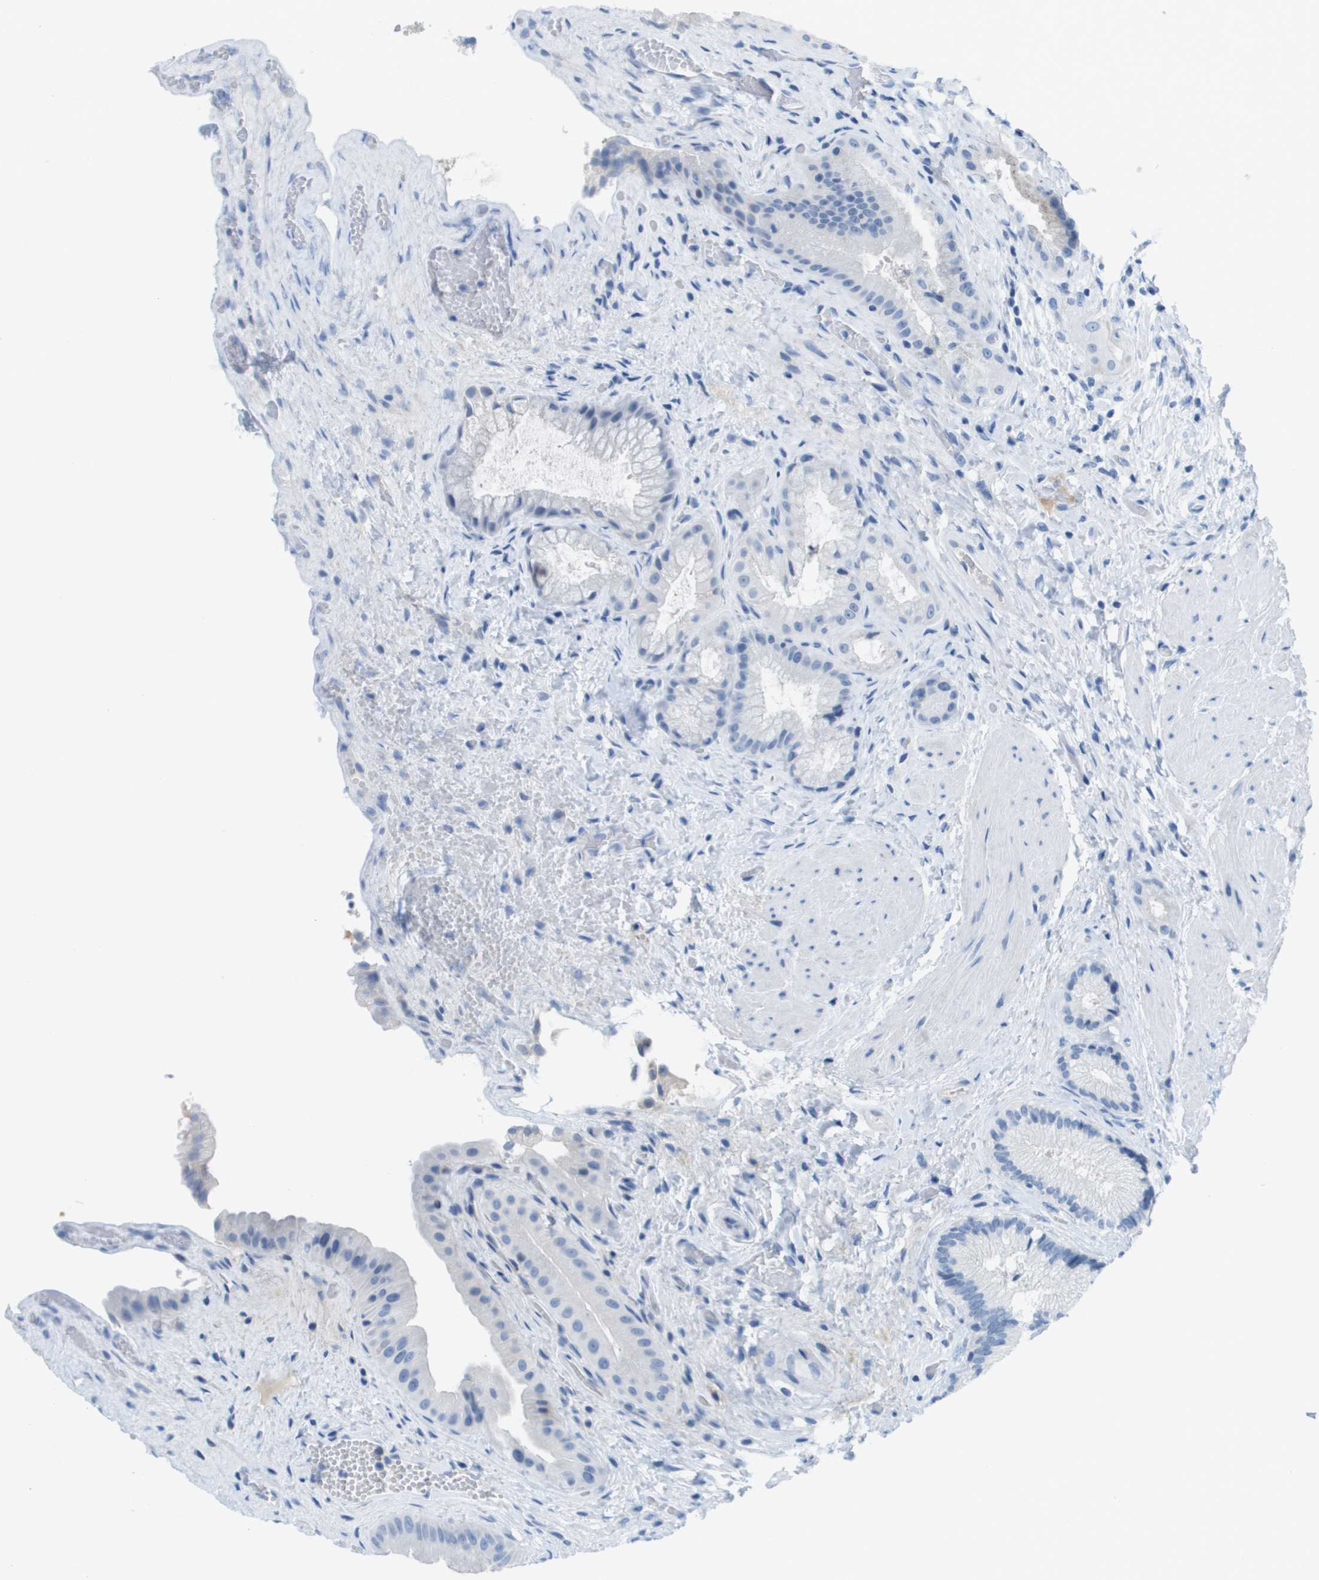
{"staining": {"intensity": "negative", "quantity": "none", "location": "none"}, "tissue": "gallbladder", "cell_type": "Glandular cells", "image_type": "normal", "snomed": [{"axis": "morphology", "description": "Normal tissue, NOS"}, {"axis": "topography", "description": "Gallbladder"}], "caption": "This is an immunohistochemistry (IHC) image of unremarkable gallbladder. There is no positivity in glandular cells.", "gene": "GPR18", "patient": {"sex": "male", "age": 49}}